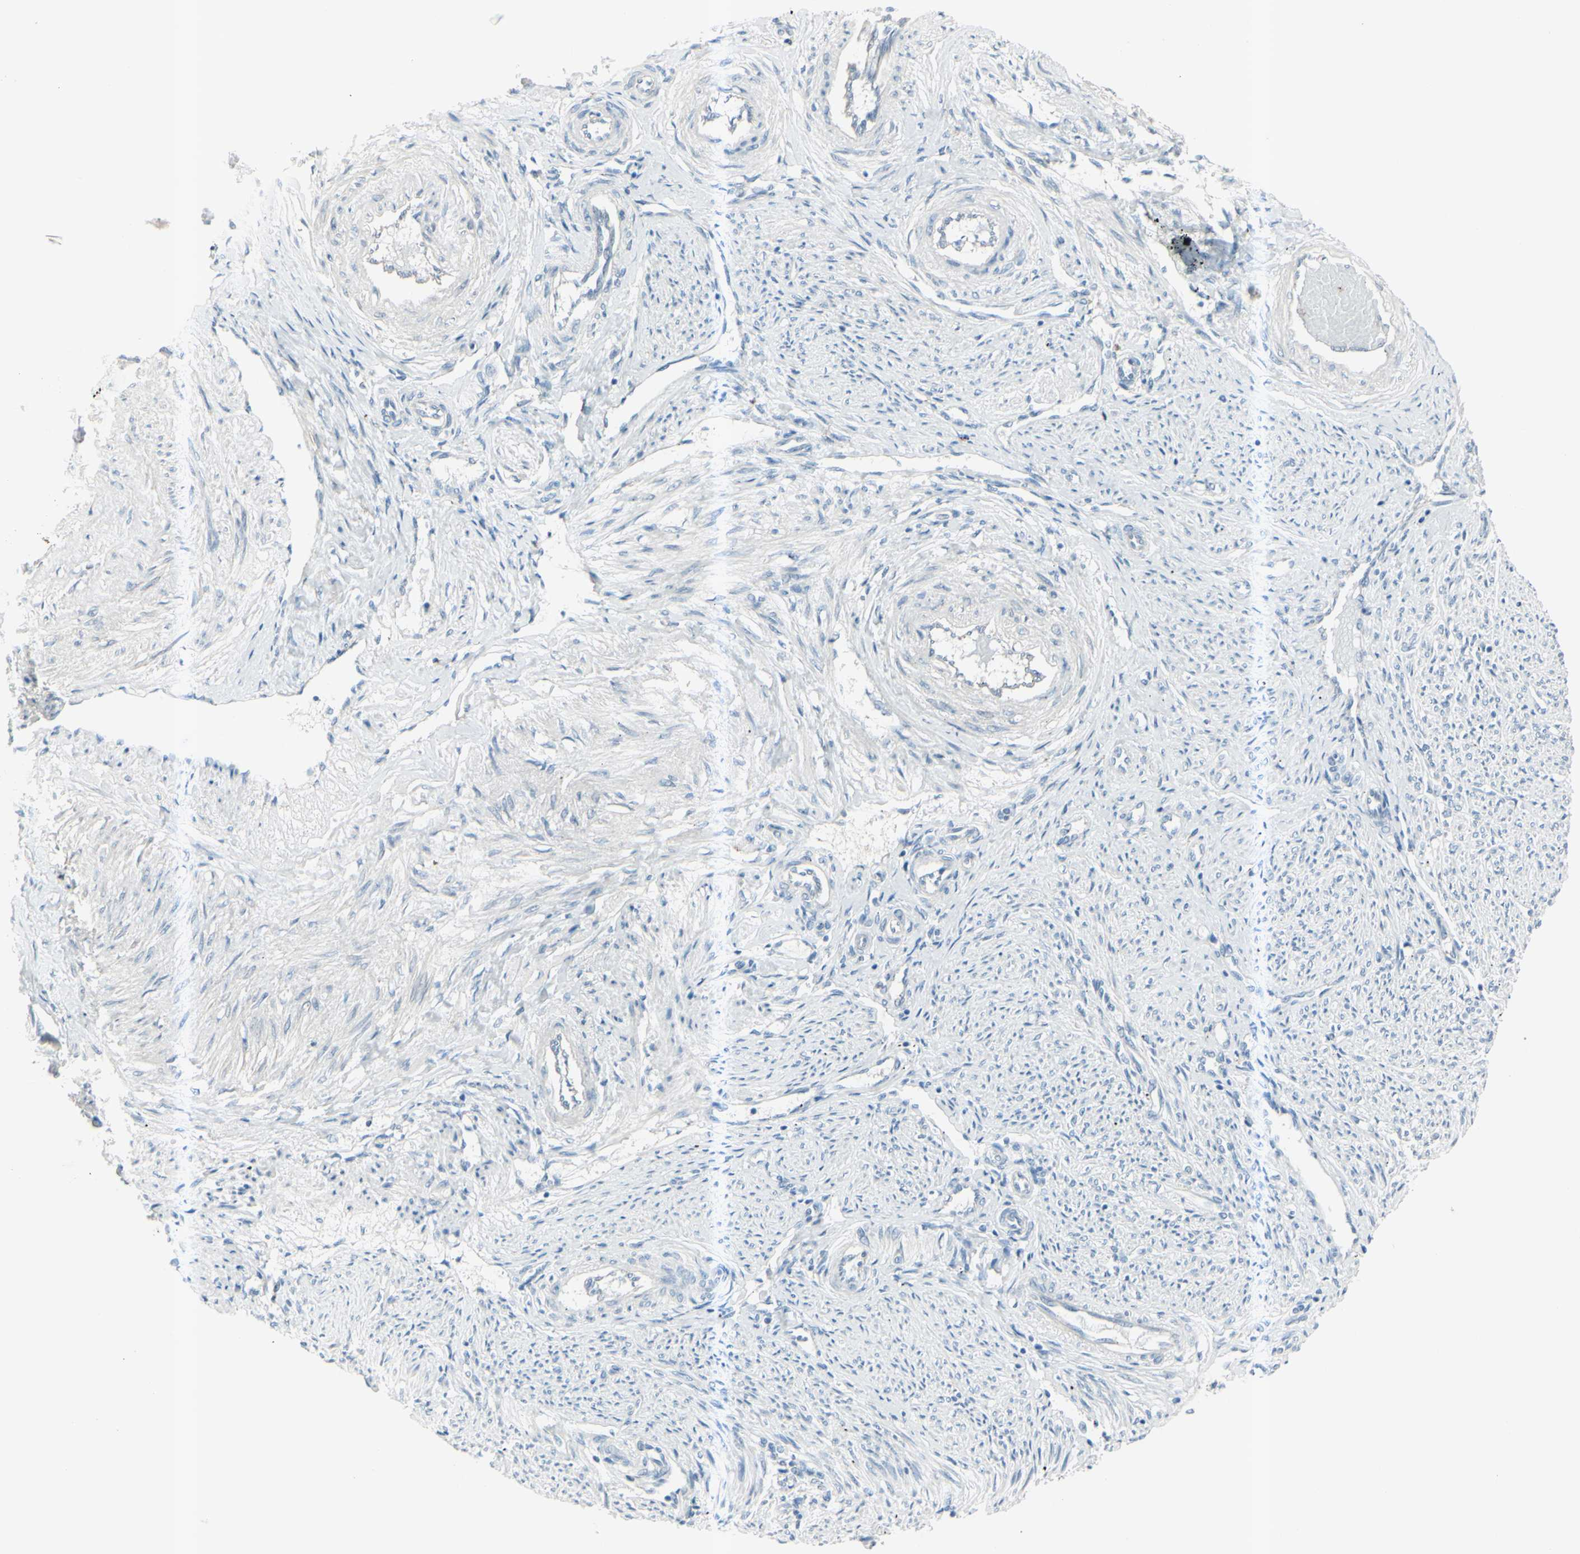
{"staining": {"intensity": "negative", "quantity": "none", "location": "none"}, "tissue": "endometrium", "cell_type": "Cells in endometrial stroma", "image_type": "normal", "snomed": [{"axis": "morphology", "description": "Normal tissue, NOS"}, {"axis": "topography", "description": "Endometrium"}], "caption": "An immunohistochemistry (IHC) photomicrograph of benign endometrium is shown. There is no staining in cells in endometrial stroma of endometrium. (Brightfield microscopy of DAB (3,3'-diaminobenzidine) immunohistochemistry at high magnification).", "gene": "GPR34", "patient": {"sex": "female", "age": 42}}